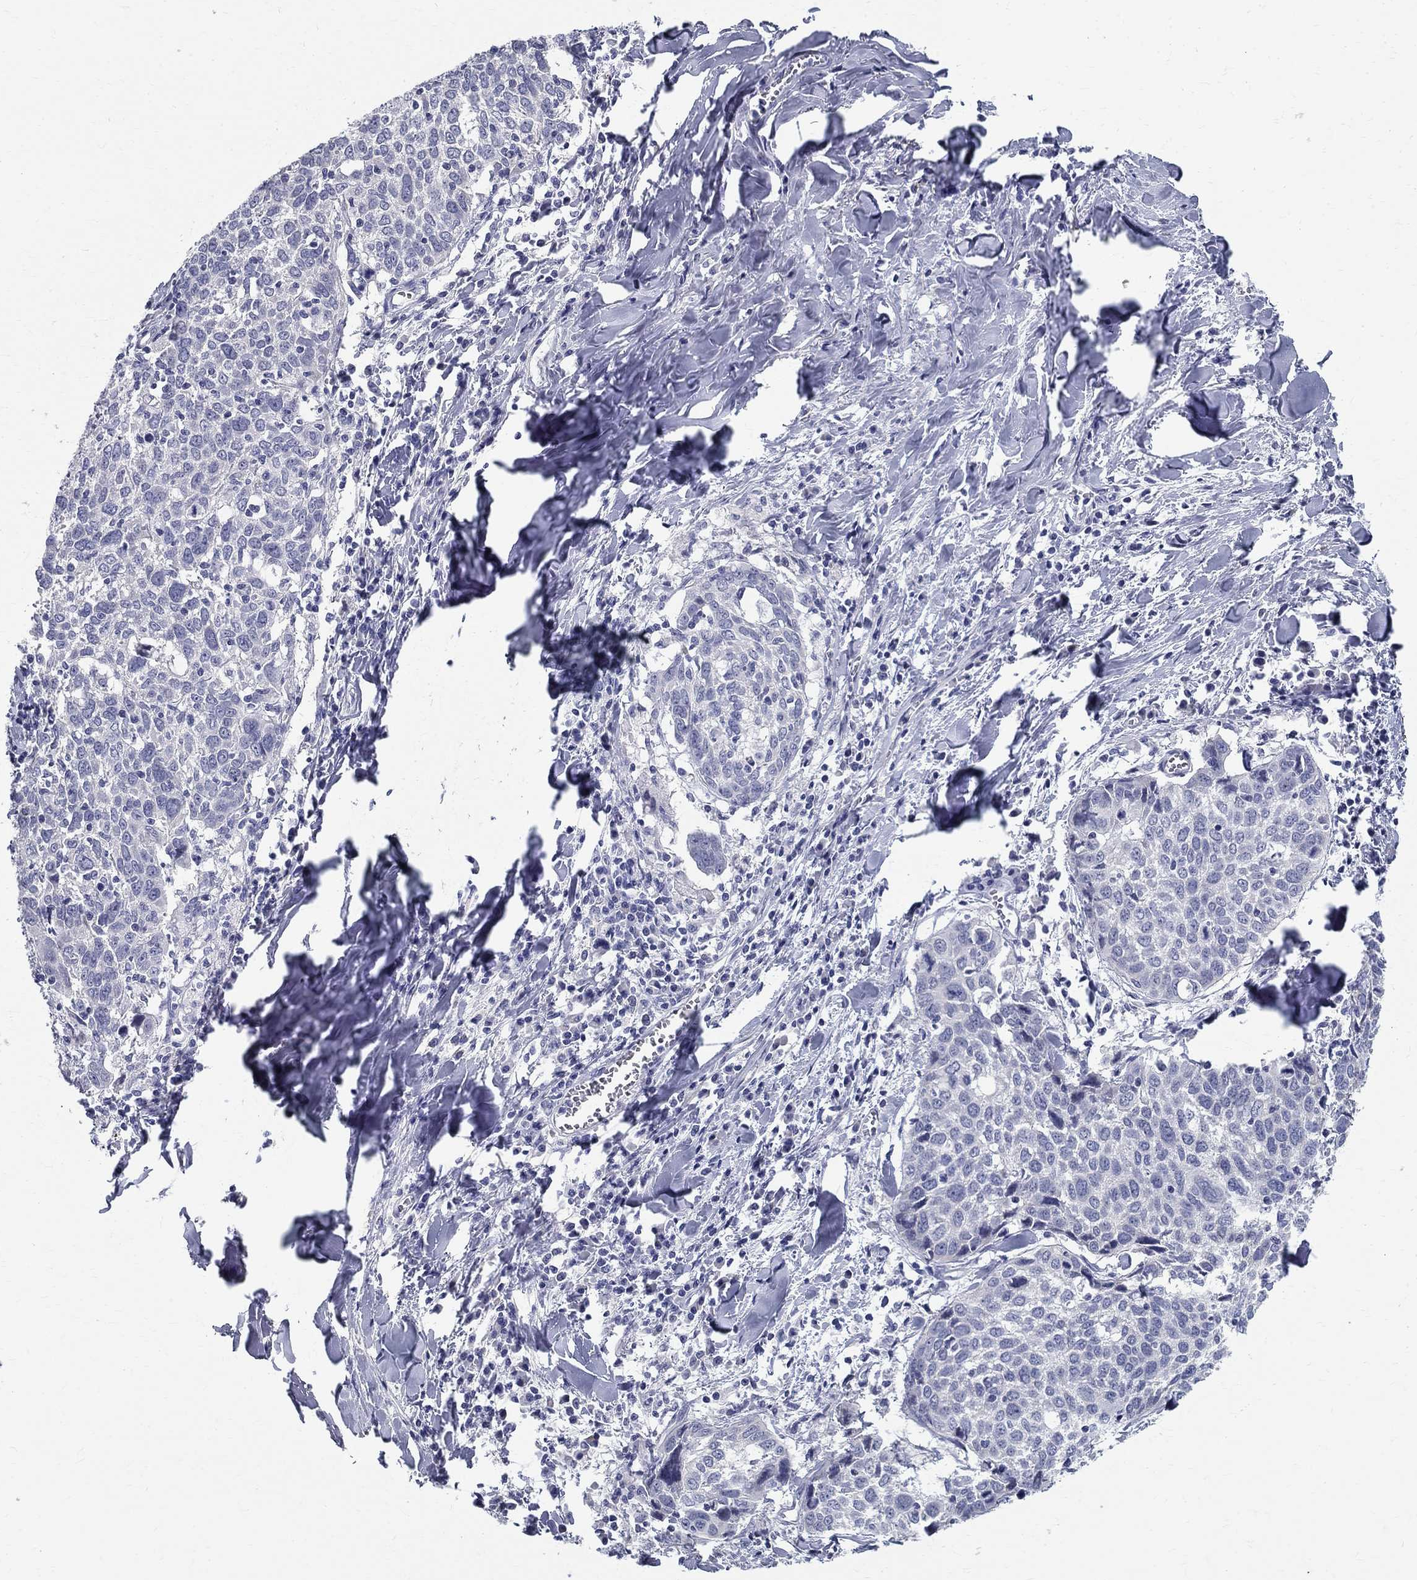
{"staining": {"intensity": "negative", "quantity": "none", "location": "none"}, "tissue": "lung cancer", "cell_type": "Tumor cells", "image_type": "cancer", "snomed": [{"axis": "morphology", "description": "Squamous cell carcinoma, NOS"}, {"axis": "topography", "description": "Lung"}], "caption": "Immunohistochemical staining of squamous cell carcinoma (lung) reveals no significant positivity in tumor cells.", "gene": "TGM4", "patient": {"sex": "male", "age": 57}}